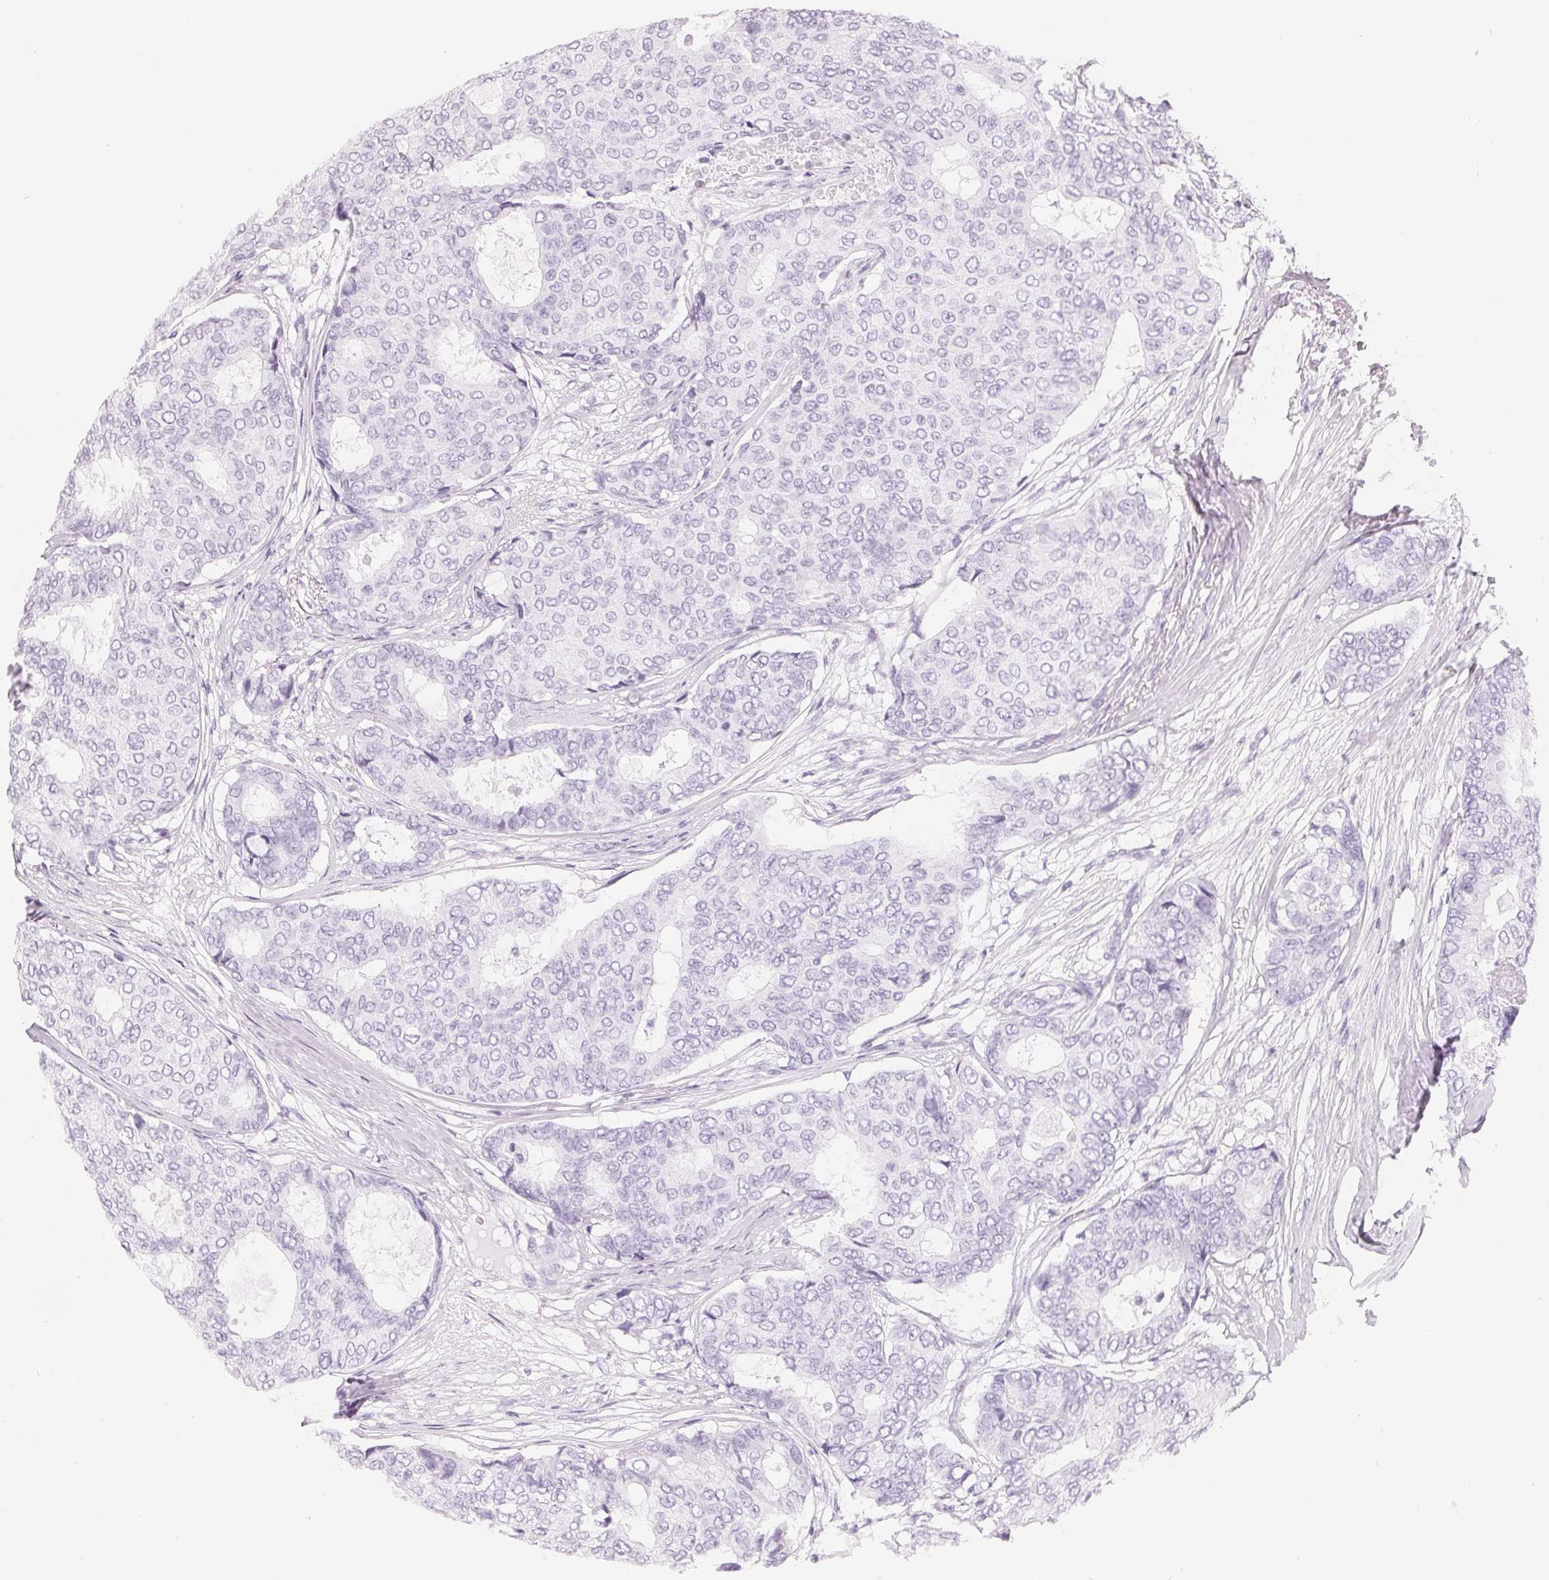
{"staining": {"intensity": "negative", "quantity": "none", "location": "none"}, "tissue": "breast cancer", "cell_type": "Tumor cells", "image_type": "cancer", "snomed": [{"axis": "morphology", "description": "Duct carcinoma"}, {"axis": "topography", "description": "Breast"}], "caption": "Invasive ductal carcinoma (breast) stained for a protein using immunohistochemistry (IHC) shows no expression tumor cells.", "gene": "CFHR2", "patient": {"sex": "female", "age": 75}}